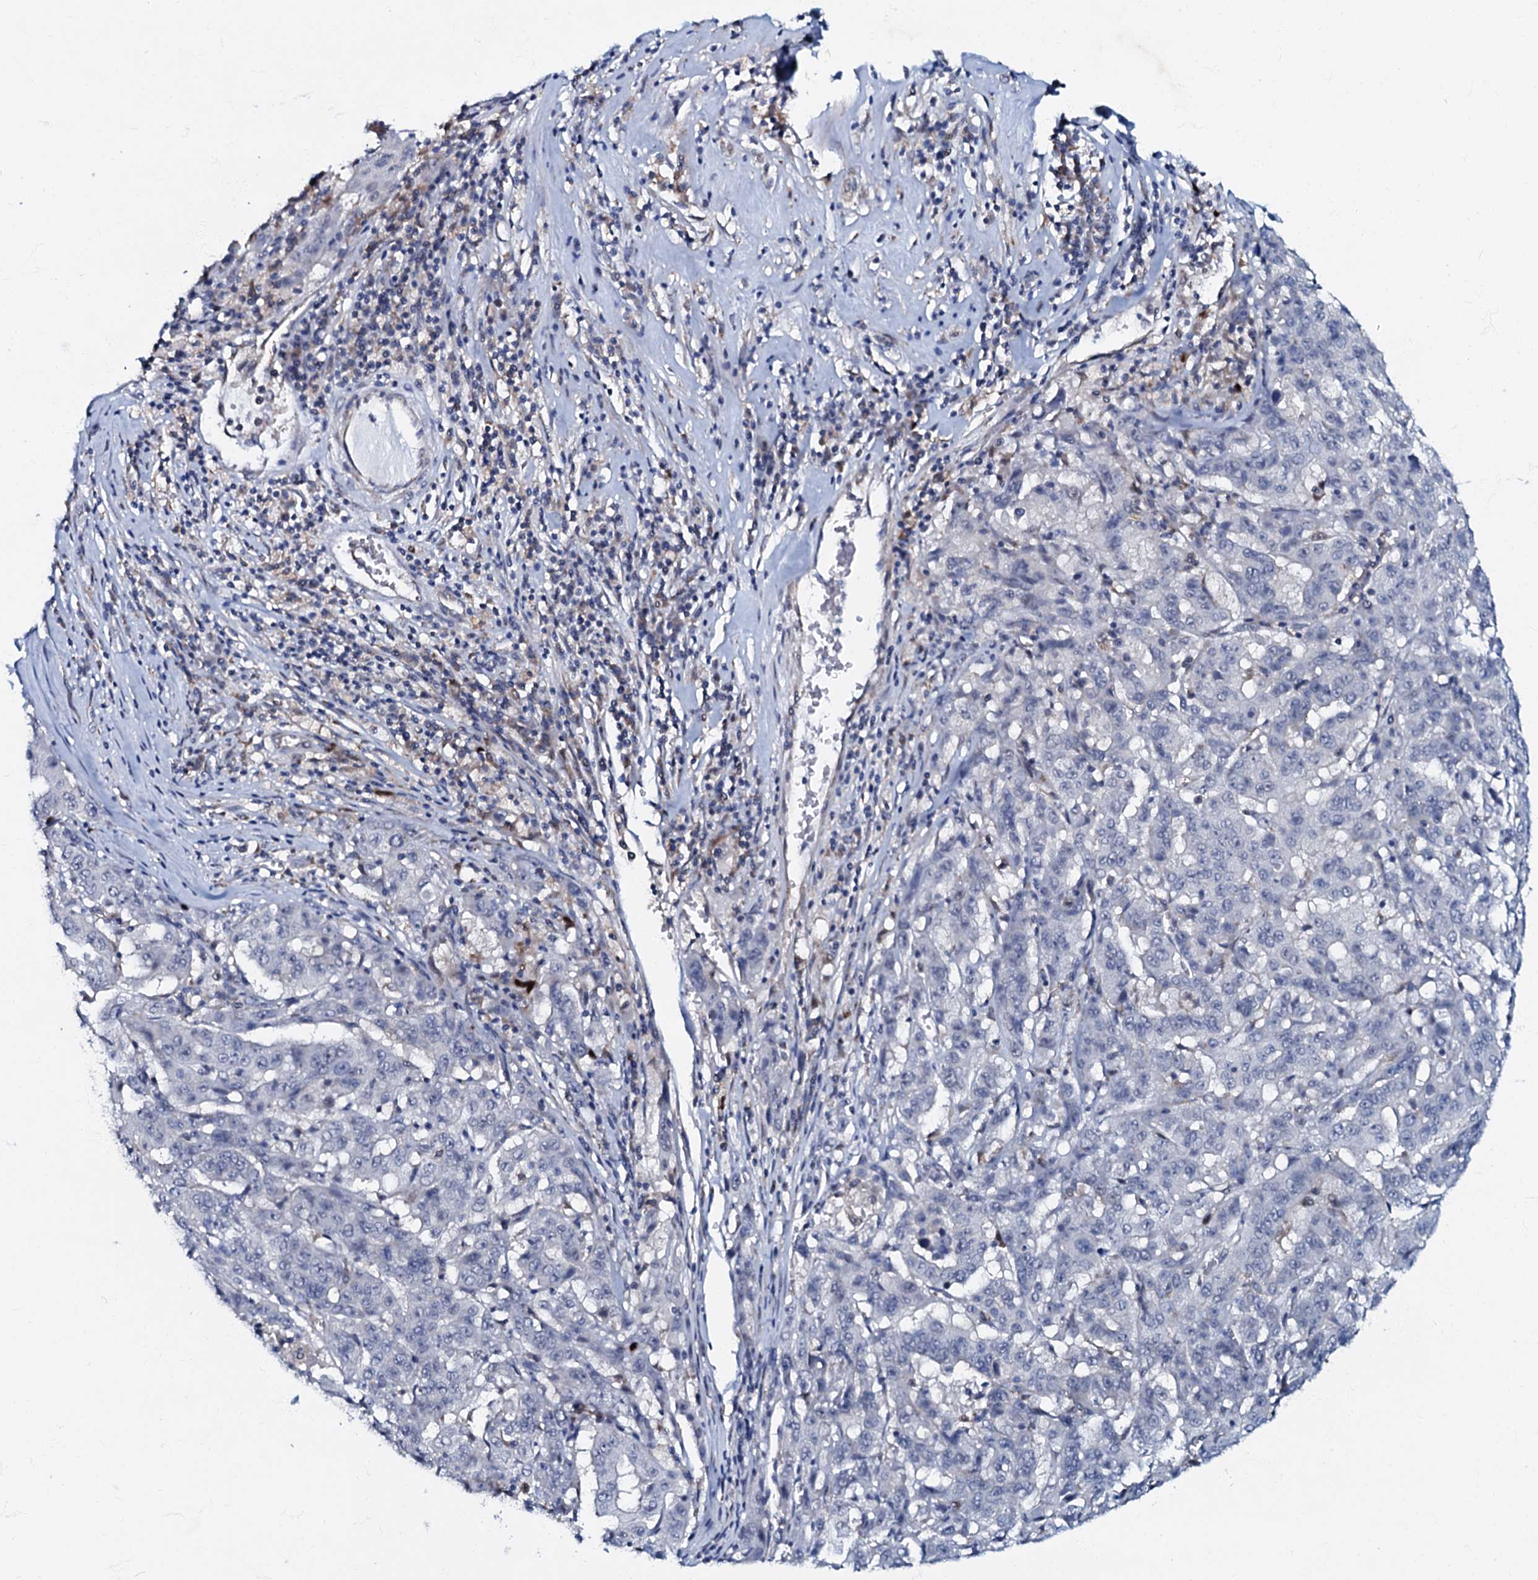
{"staining": {"intensity": "negative", "quantity": "none", "location": "none"}, "tissue": "pancreatic cancer", "cell_type": "Tumor cells", "image_type": "cancer", "snomed": [{"axis": "morphology", "description": "Adenocarcinoma, NOS"}, {"axis": "topography", "description": "Pancreas"}], "caption": "DAB immunohistochemical staining of human adenocarcinoma (pancreatic) reveals no significant positivity in tumor cells.", "gene": "MRPL51", "patient": {"sex": "male", "age": 63}}